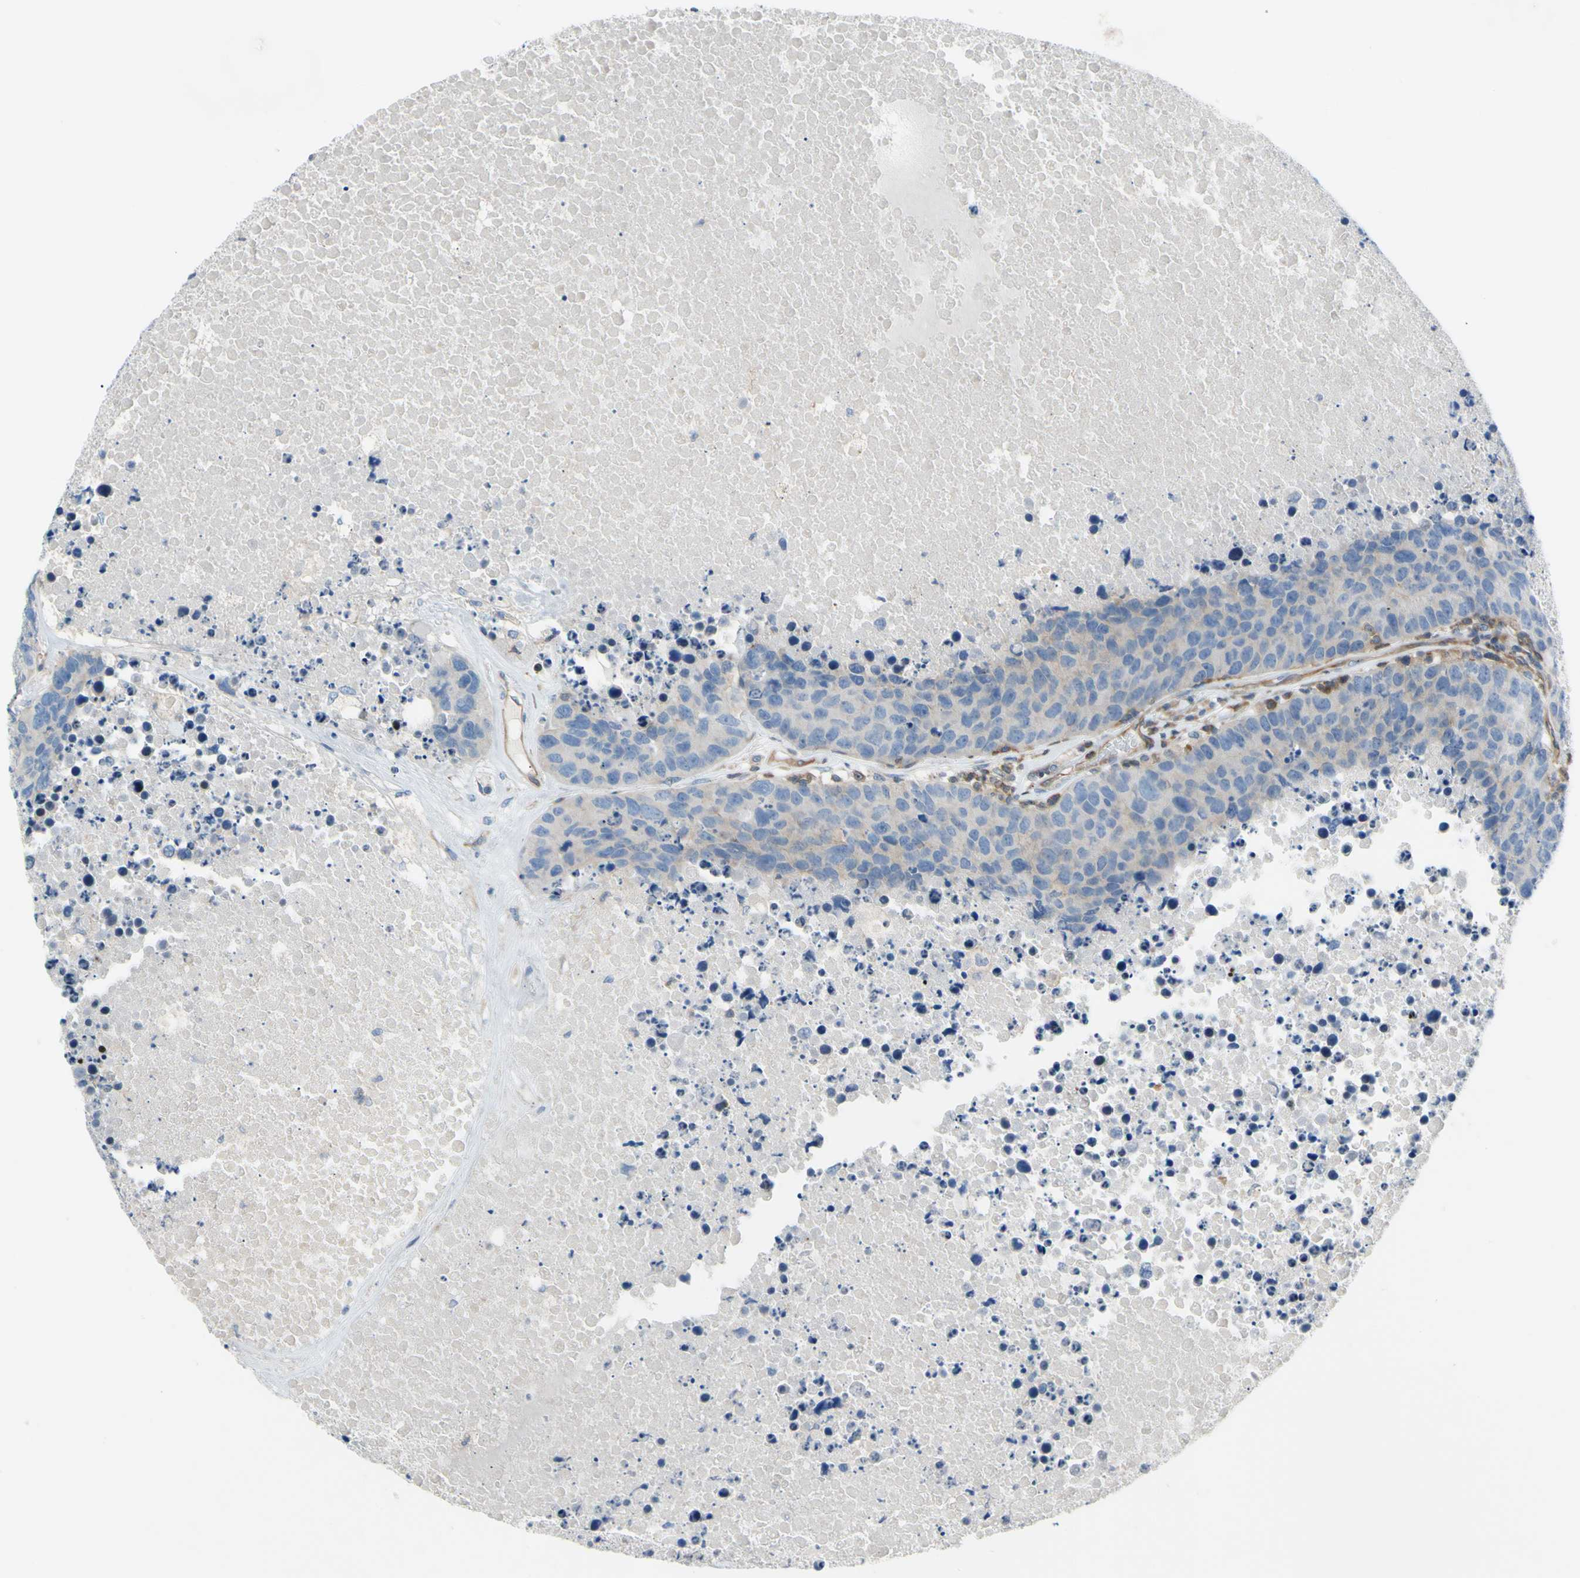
{"staining": {"intensity": "negative", "quantity": "none", "location": "none"}, "tissue": "carcinoid", "cell_type": "Tumor cells", "image_type": "cancer", "snomed": [{"axis": "morphology", "description": "Carcinoid, malignant, NOS"}, {"axis": "topography", "description": "Lung"}], "caption": "Immunohistochemical staining of carcinoid displays no significant expression in tumor cells.", "gene": "PAK2", "patient": {"sex": "male", "age": 60}}